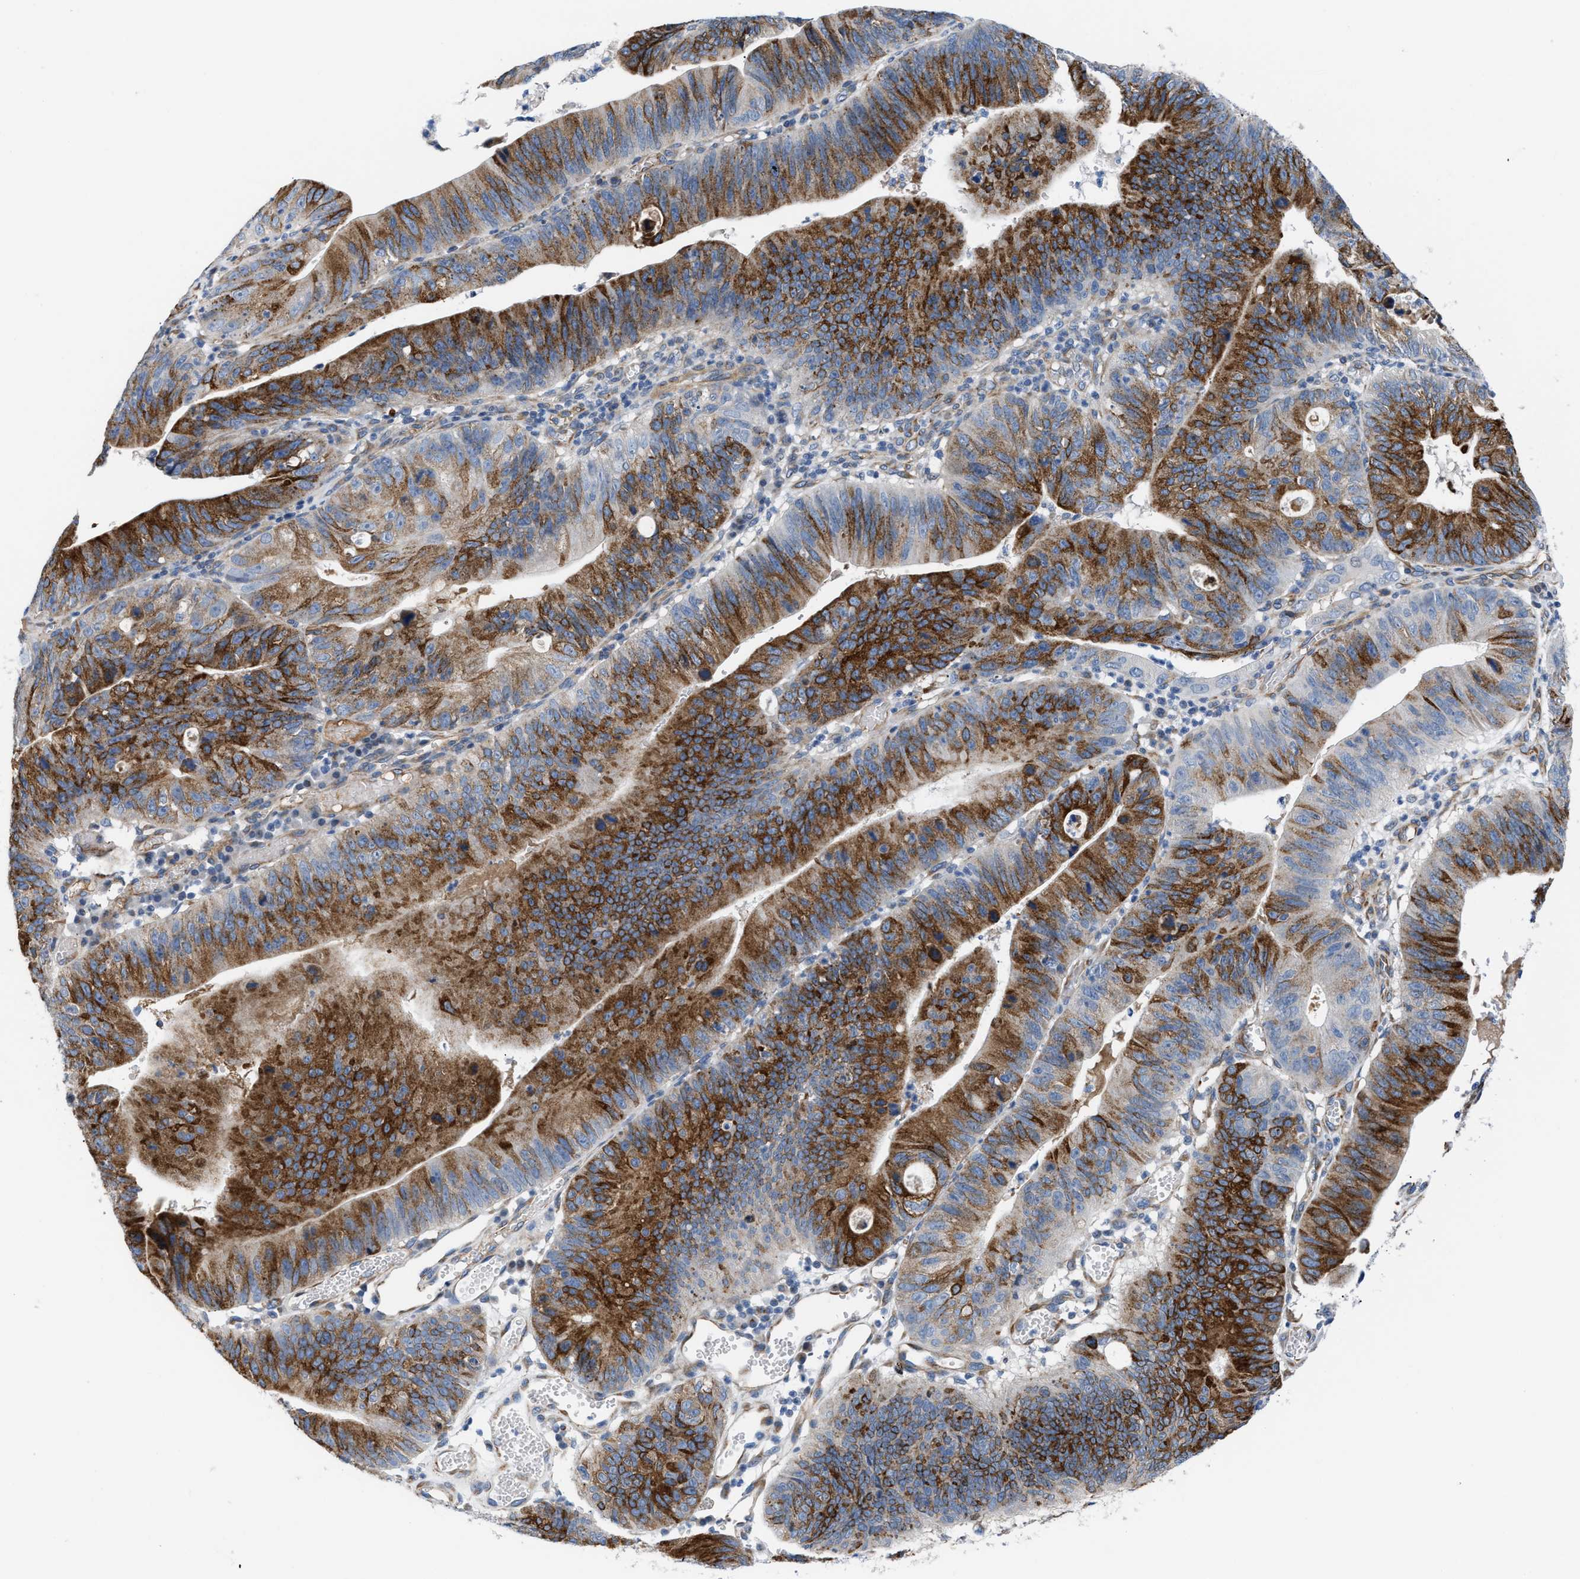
{"staining": {"intensity": "strong", "quantity": ">75%", "location": "cytoplasmic/membranous"}, "tissue": "stomach cancer", "cell_type": "Tumor cells", "image_type": "cancer", "snomed": [{"axis": "morphology", "description": "Adenocarcinoma, NOS"}, {"axis": "topography", "description": "Stomach"}], "caption": "An IHC micrograph of neoplastic tissue is shown. Protein staining in brown labels strong cytoplasmic/membranous positivity in stomach cancer (adenocarcinoma) within tumor cells.", "gene": "TFPI", "patient": {"sex": "male", "age": 59}}